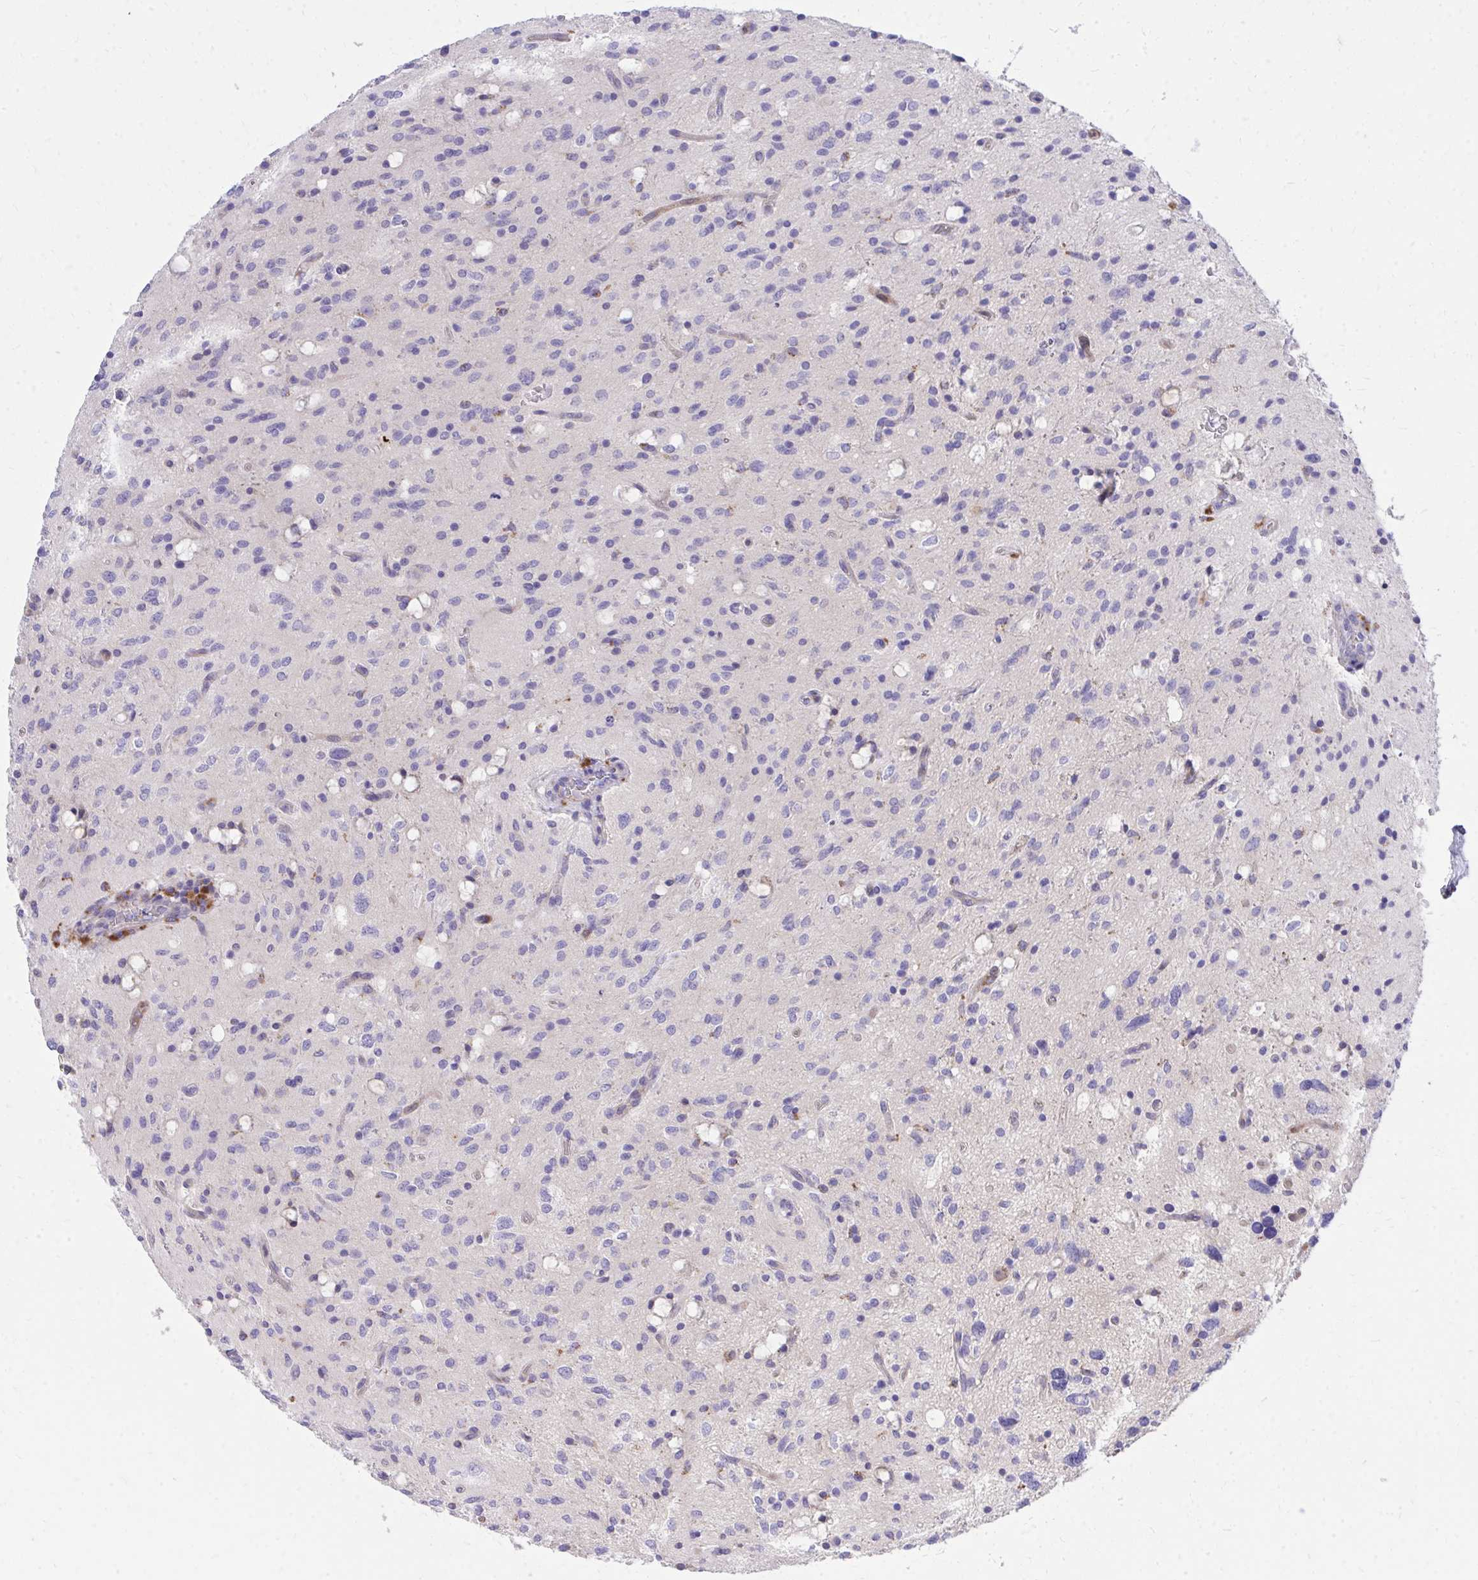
{"staining": {"intensity": "negative", "quantity": "none", "location": "none"}, "tissue": "glioma", "cell_type": "Tumor cells", "image_type": "cancer", "snomed": [{"axis": "morphology", "description": "Glioma, malignant, Low grade"}, {"axis": "topography", "description": "Brain"}], "caption": "Immunohistochemistry image of human low-grade glioma (malignant) stained for a protein (brown), which reveals no staining in tumor cells.", "gene": "TP53I11", "patient": {"sex": "female", "age": 58}}